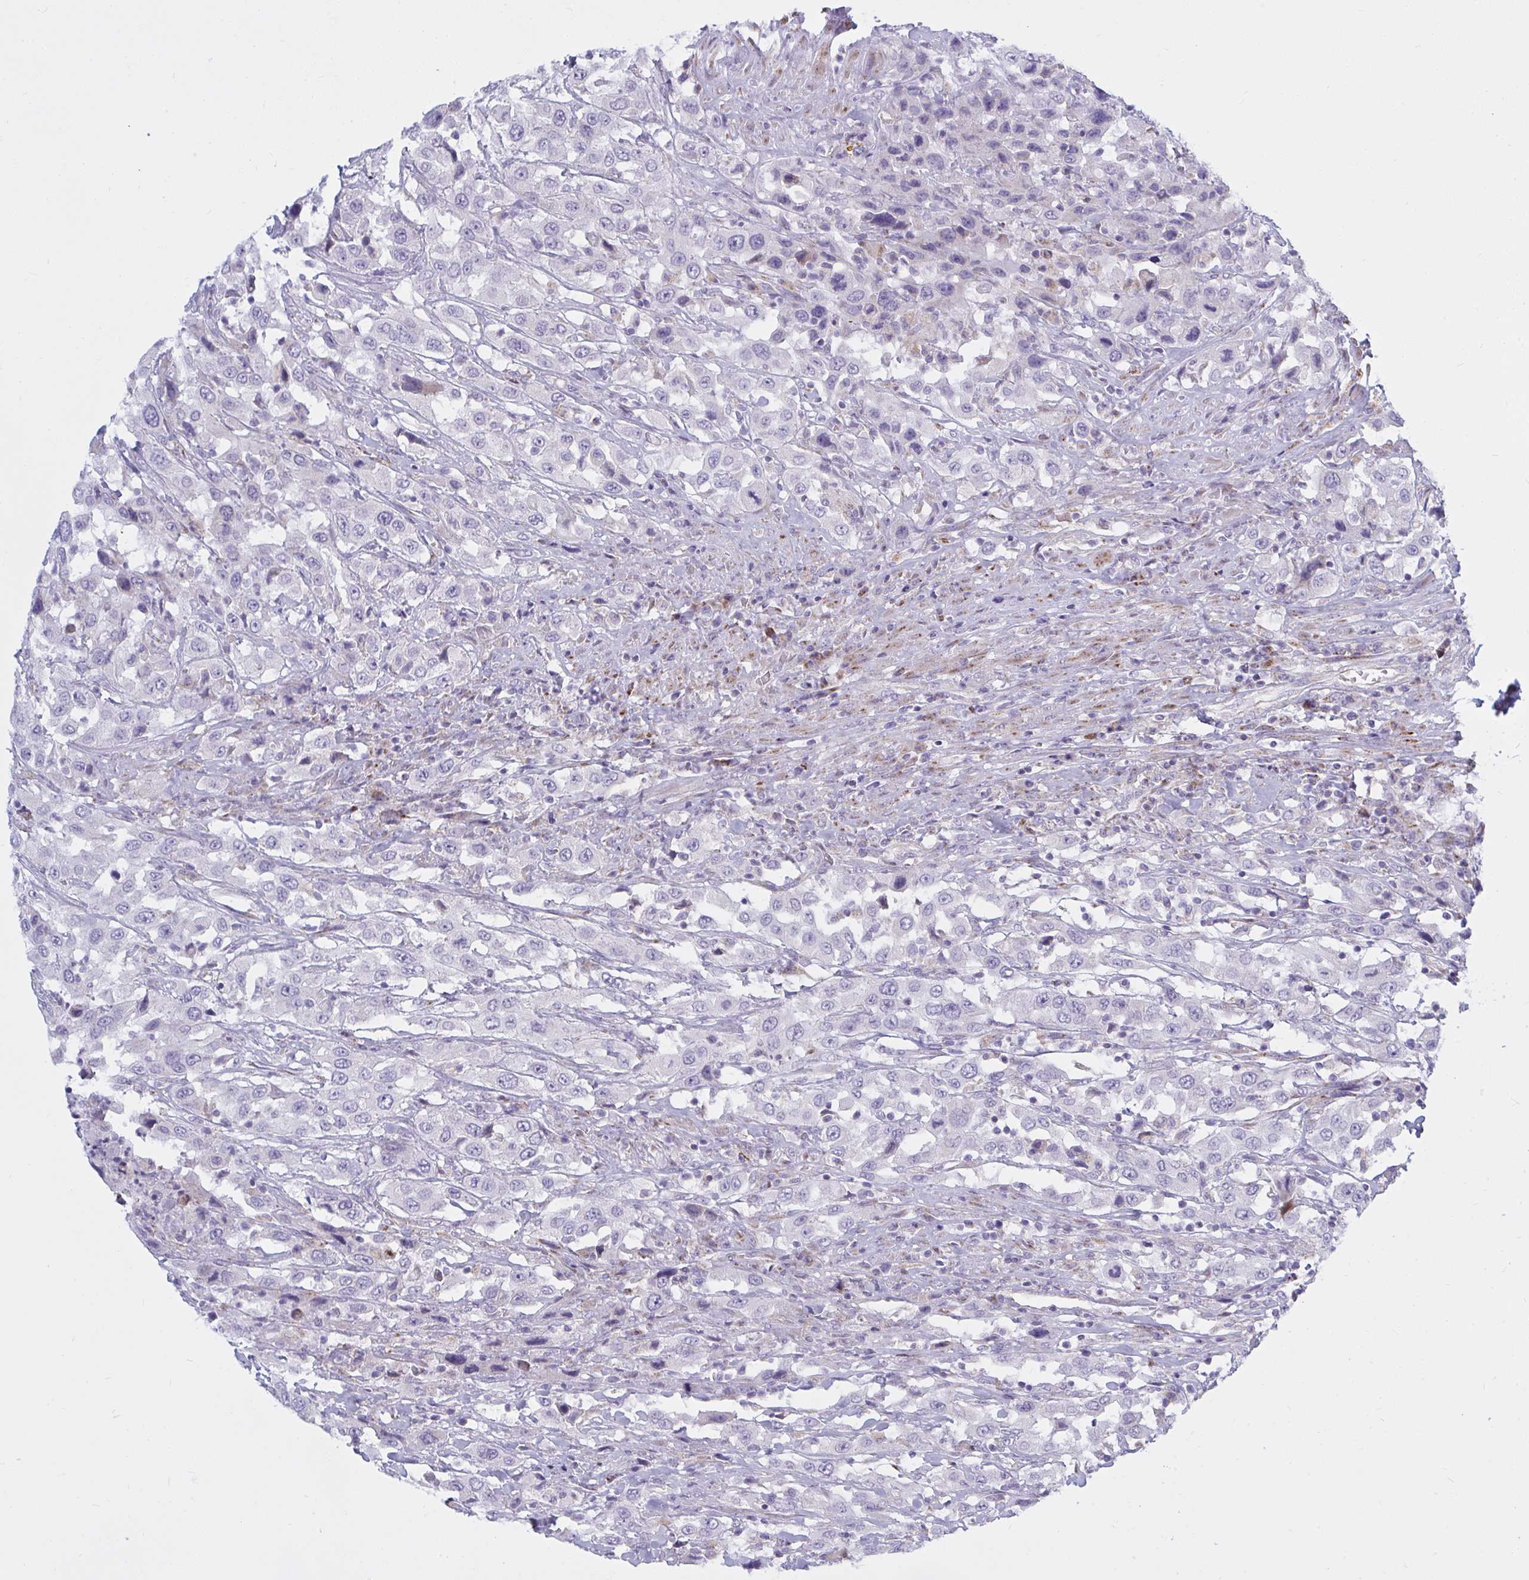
{"staining": {"intensity": "negative", "quantity": "none", "location": "none"}, "tissue": "urothelial cancer", "cell_type": "Tumor cells", "image_type": "cancer", "snomed": [{"axis": "morphology", "description": "Urothelial carcinoma, High grade"}, {"axis": "topography", "description": "Urinary bladder"}], "caption": "Tumor cells show no significant staining in urothelial carcinoma (high-grade). The staining was performed using DAB to visualize the protein expression in brown, while the nuclei were stained in blue with hematoxylin (Magnification: 20x).", "gene": "ATG9A", "patient": {"sex": "male", "age": 61}}